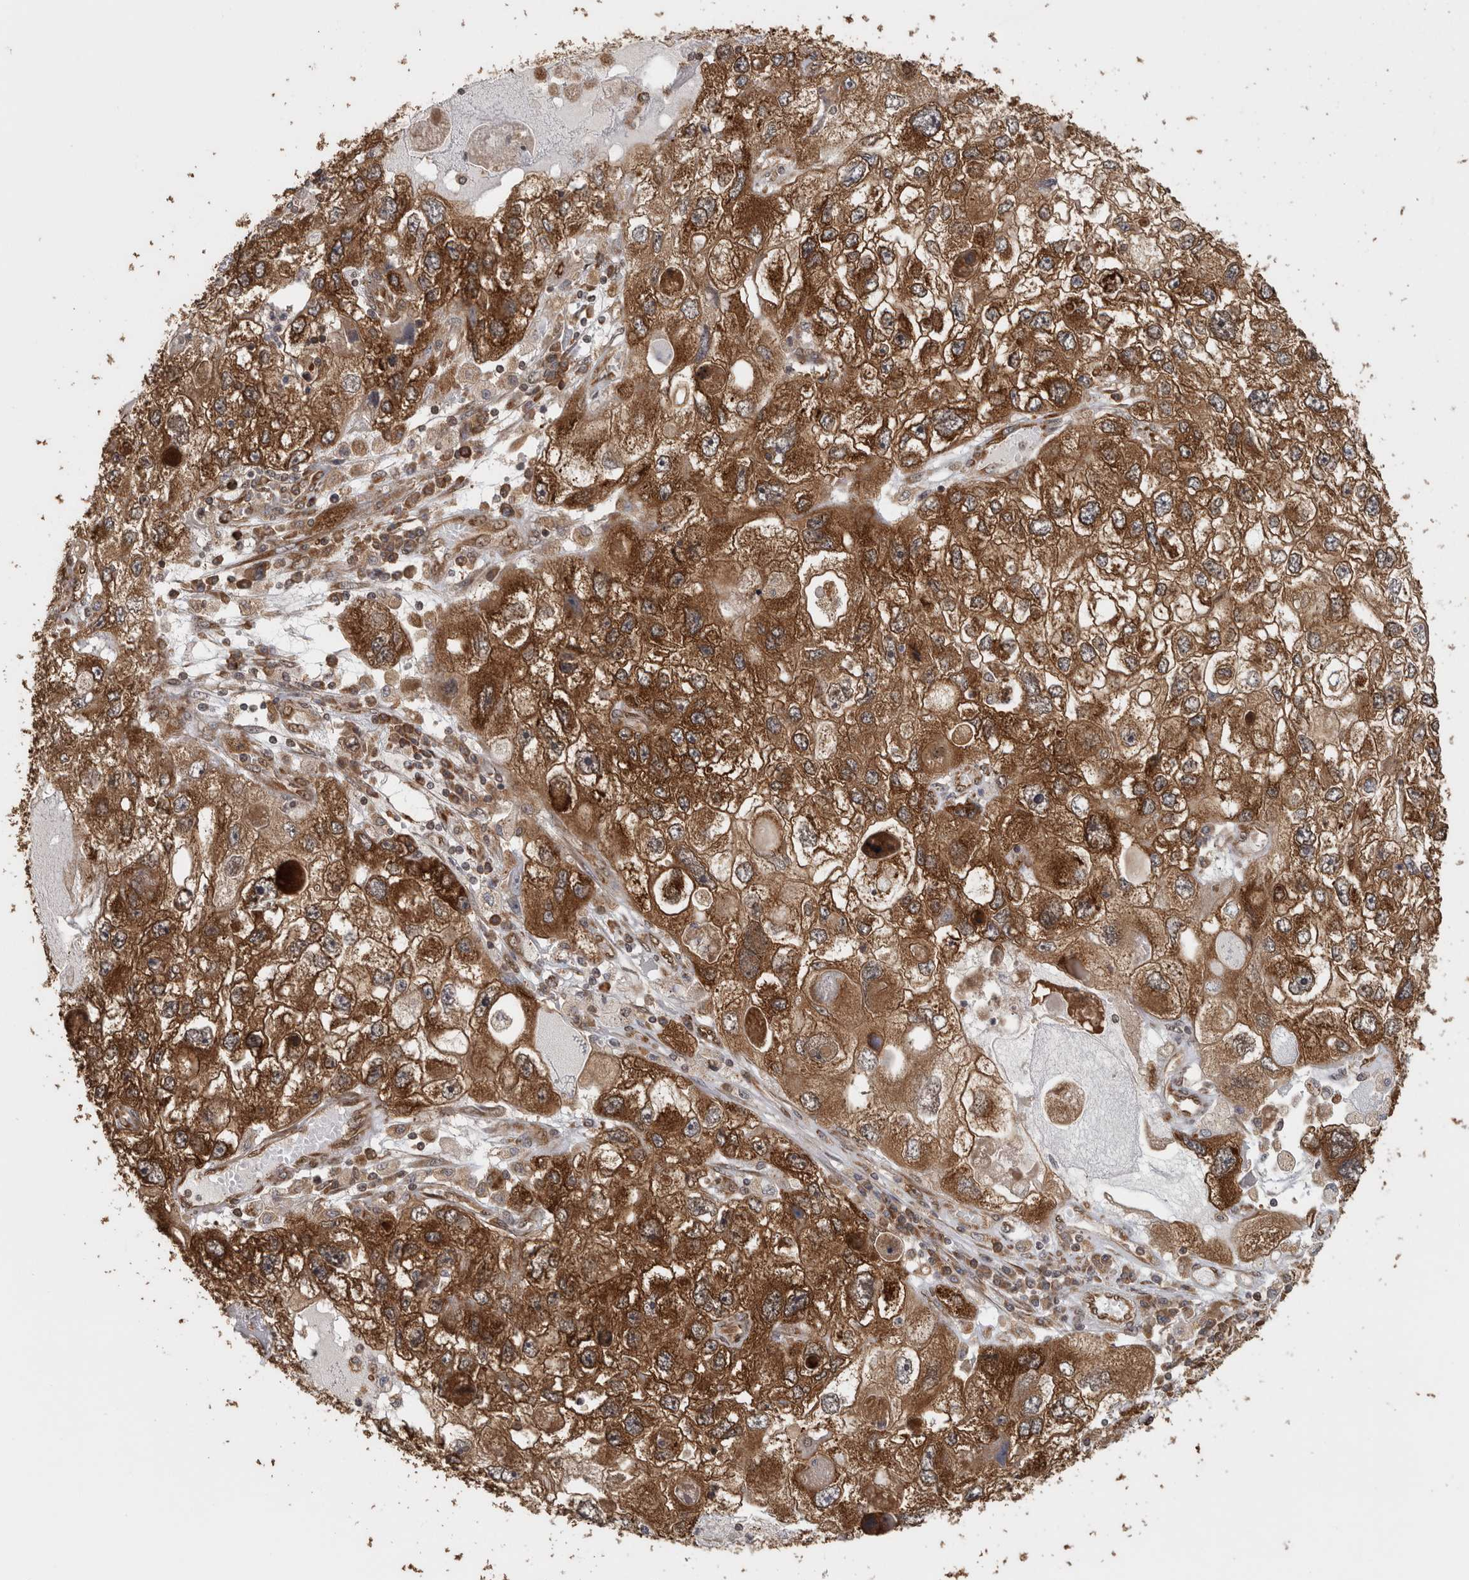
{"staining": {"intensity": "strong", "quantity": ">75%", "location": "cytoplasmic/membranous"}, "tissue": "endometrial cancer", "cell_type": "Tumor cells", "image_type": "cancer", "snomed": [{"axis": "morphology", "description": "Adenocarcinoma, NOS"}, {"axis": "topography", "description": "Endometrium"}], "caption": "The histopathology image exhibits staining of endometrial cancer, revealing strong cytoplasmic/membranous protein staining (brown color) within tumor cells. The protein is shown in brown color, while the nuclei are stained blue.", "gene": "CCT8", "patient": {"sex": "female", "age": 49}}